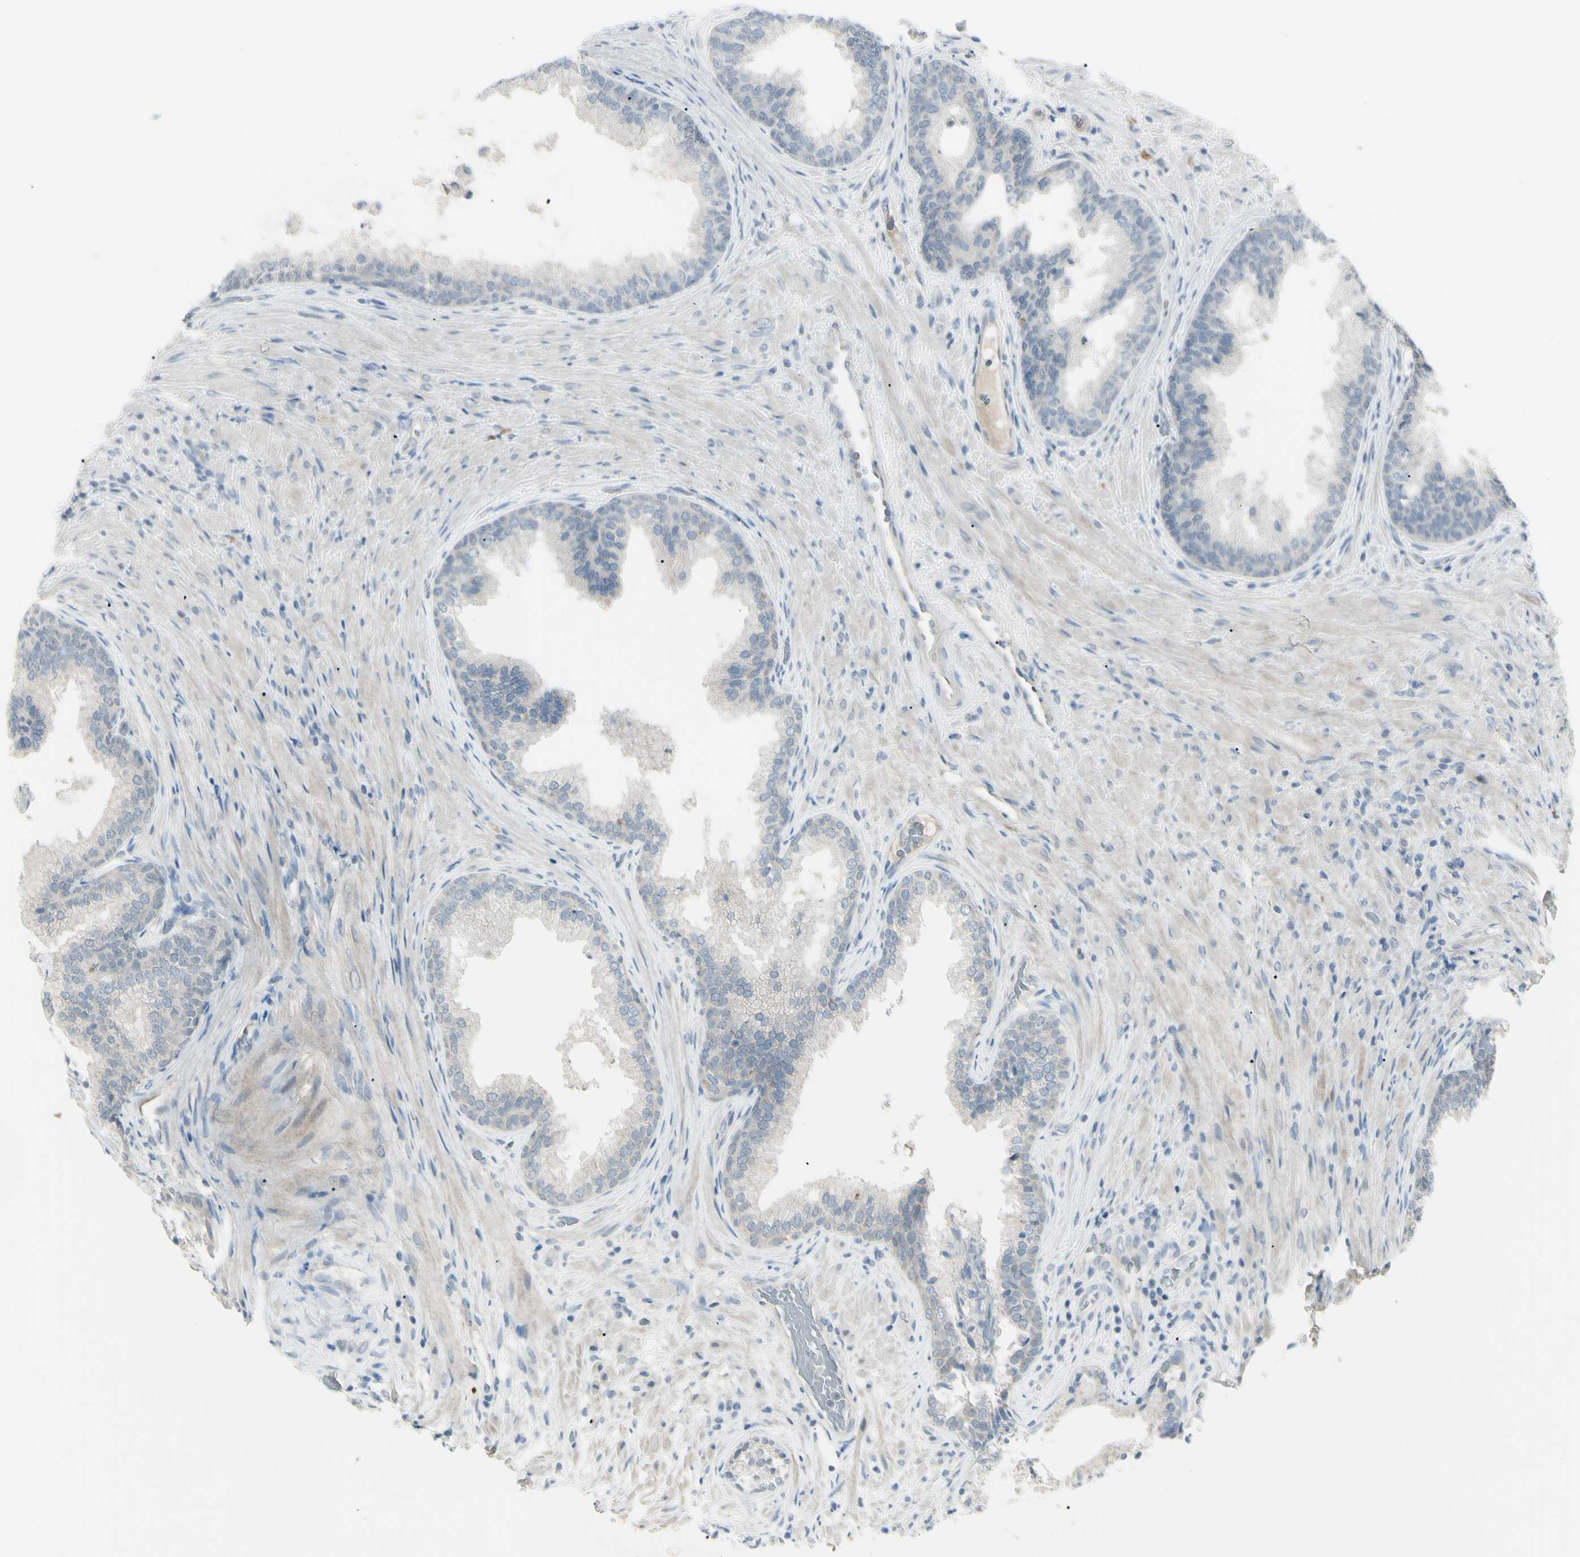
{"staining": {"intensity": "weak", "quantity": ">75%", "location": "cytoplasmic/membranous"}, "tissue": "prostate", "cell_type": "Glandular cells", "image_type": "normal", "snomed": [{"axis": "morphology", "description": "Normal tissue, NOS"}, {"axis": "topography", "description": "Prostate"}], "caption": "Prostate stained with DAB (3,3'-diaminobenzidine) immunohistochemistry demonstrates low levels of weak cytoplasmic/membranous expression in about >75% of glandular cells.", "gene": "SH3GL2", "patient": {"sex": "male", "age": 76}}